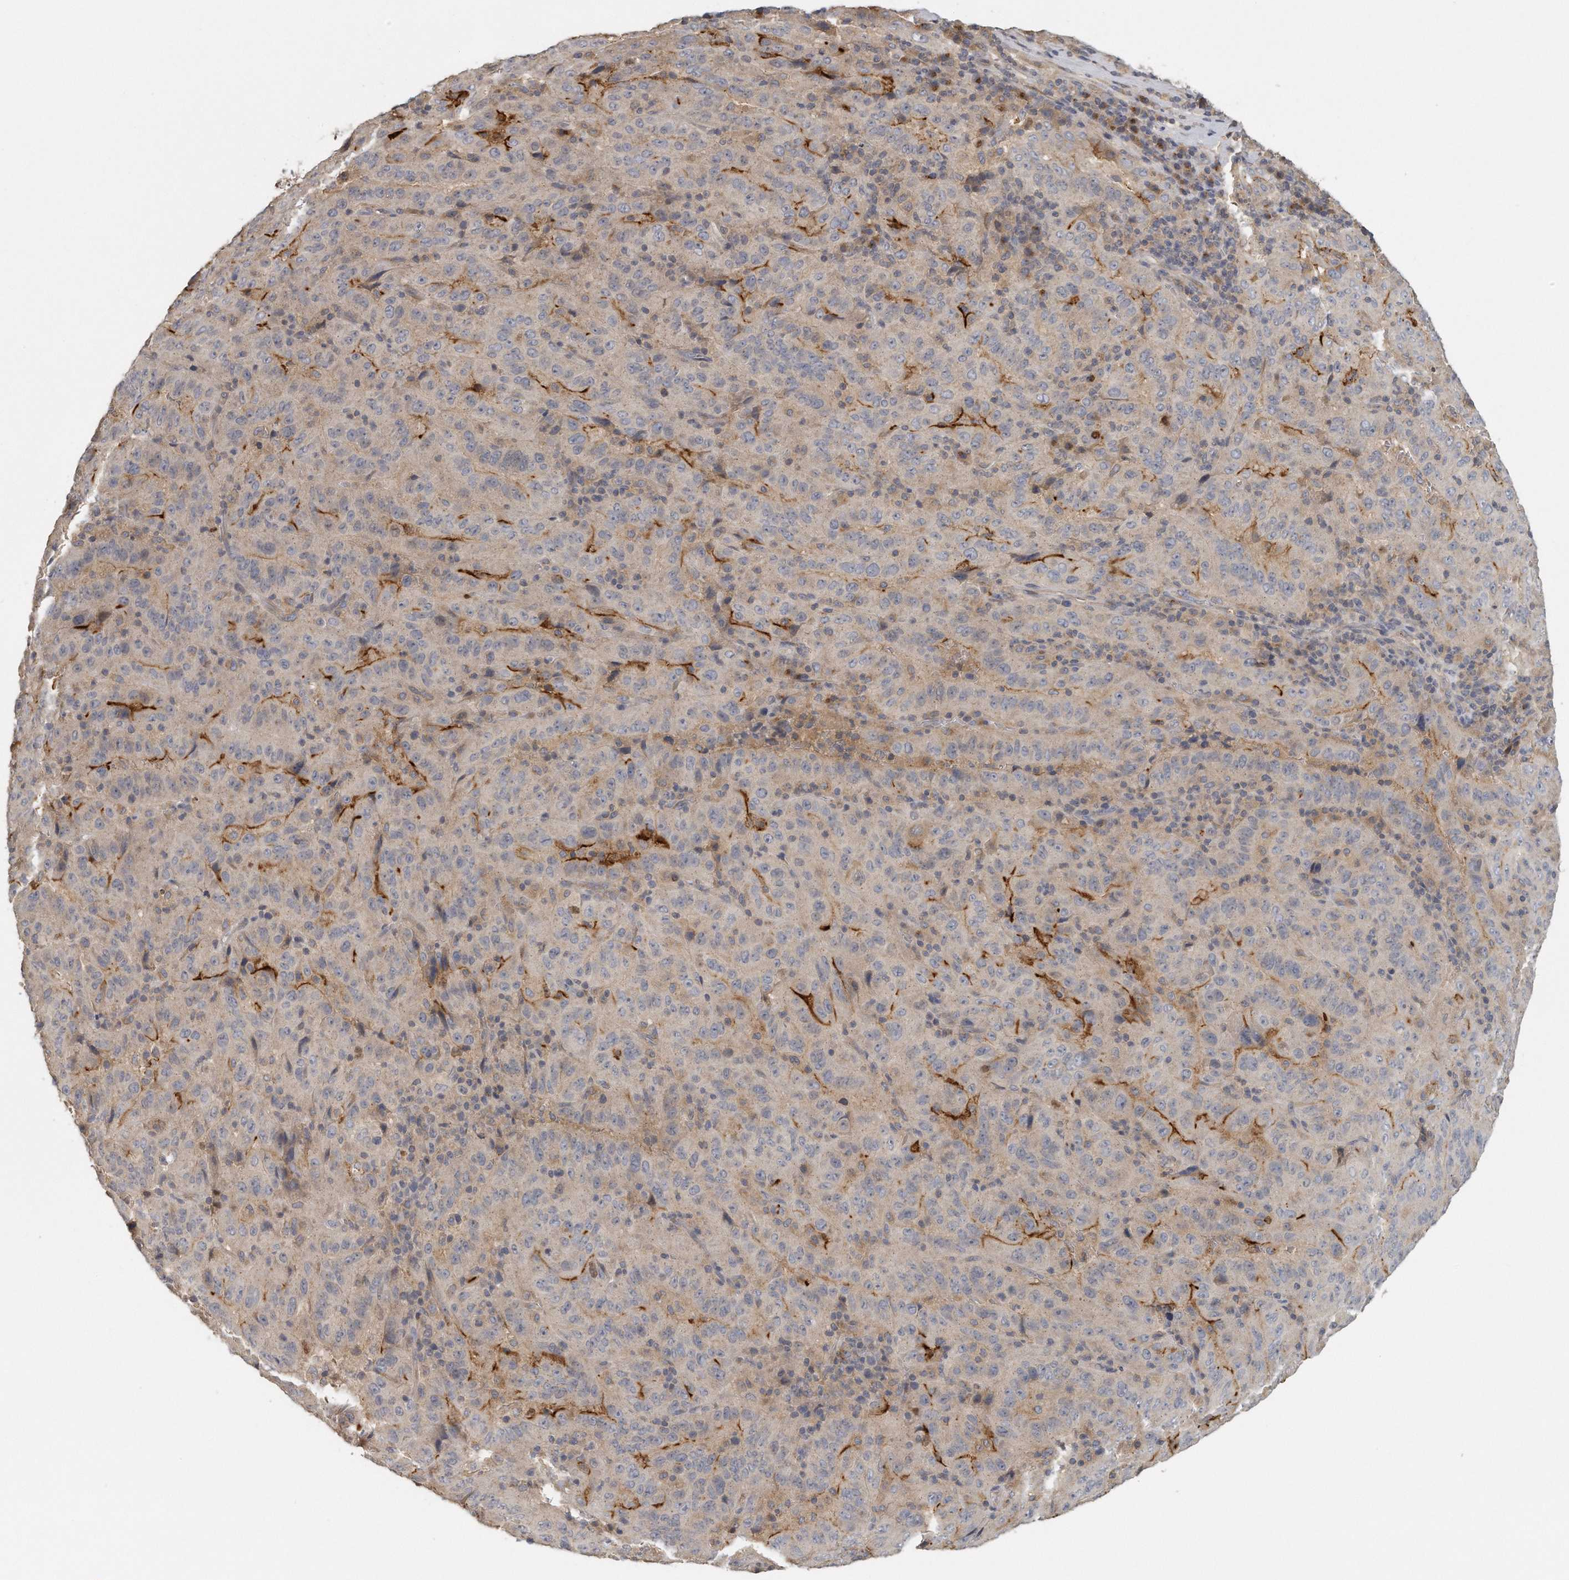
{"staining": {"intensity": "moderate", "quantity": "<25%", "location": "cytoplasmic/membranous"}, "tissue": "pancreatic cancer", "cell_type": "Tumor cells", "image_type": "cancer", "snomed": [{"axis": "morphology", "description": "Adenocarcinoma, NOS"}, {"axis": "topography", "description": "Pancreas"}], "caption": "Immunohistochemical staining of human pancreatic cancer displays moderate cytoplasmic/membranous protein expression in approximately <25% of tumor cells.", "gene": "TRAPPC14", "patient": {"sex": "male", "age": 63}}